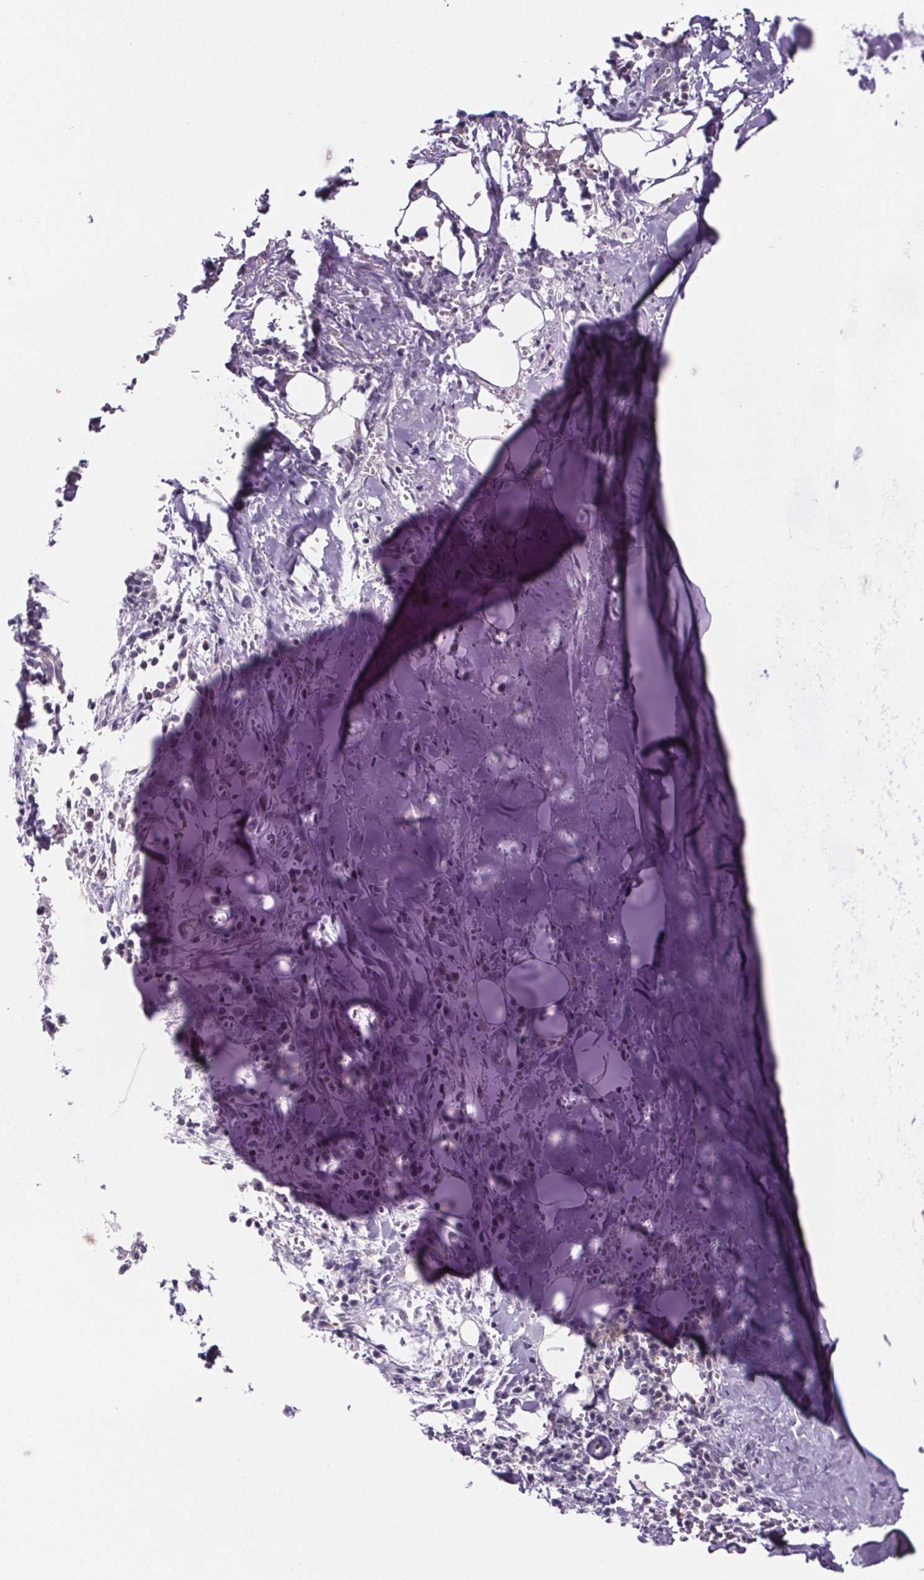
{"staining": {"intensity": "negative", "quantity": "none", "location": "none"}, "tissue": "adipose tissue", "cell_type": "Adipocytes", "image_type": "normal", "snomed": [{"axis": "morphology", "description": "Normal tissue, NOS"}, {"axis": "morphology", "description": "Squamous cell carcinoma, NOS"}, {"axis": "topography", "description": "Cartilage tissue"}, {"axis": "topography", "description": "Bronchus"}, {"axis": "topography", "description": "Lung"}], "caption": "Immunohistochemistry (IHC) image of benign human adipose tissue stained for a protein (brown), which reveals no expression in adipocytes. The staining was performed using DAB (3,3'-diaminobenzidine) to visualize the protein expression in brown, while the nuclei were stained in blue with hematoxylin (Magnification: 20x).", "gene": "TTC12", "patient": {"sex": "male", "age": 66}}